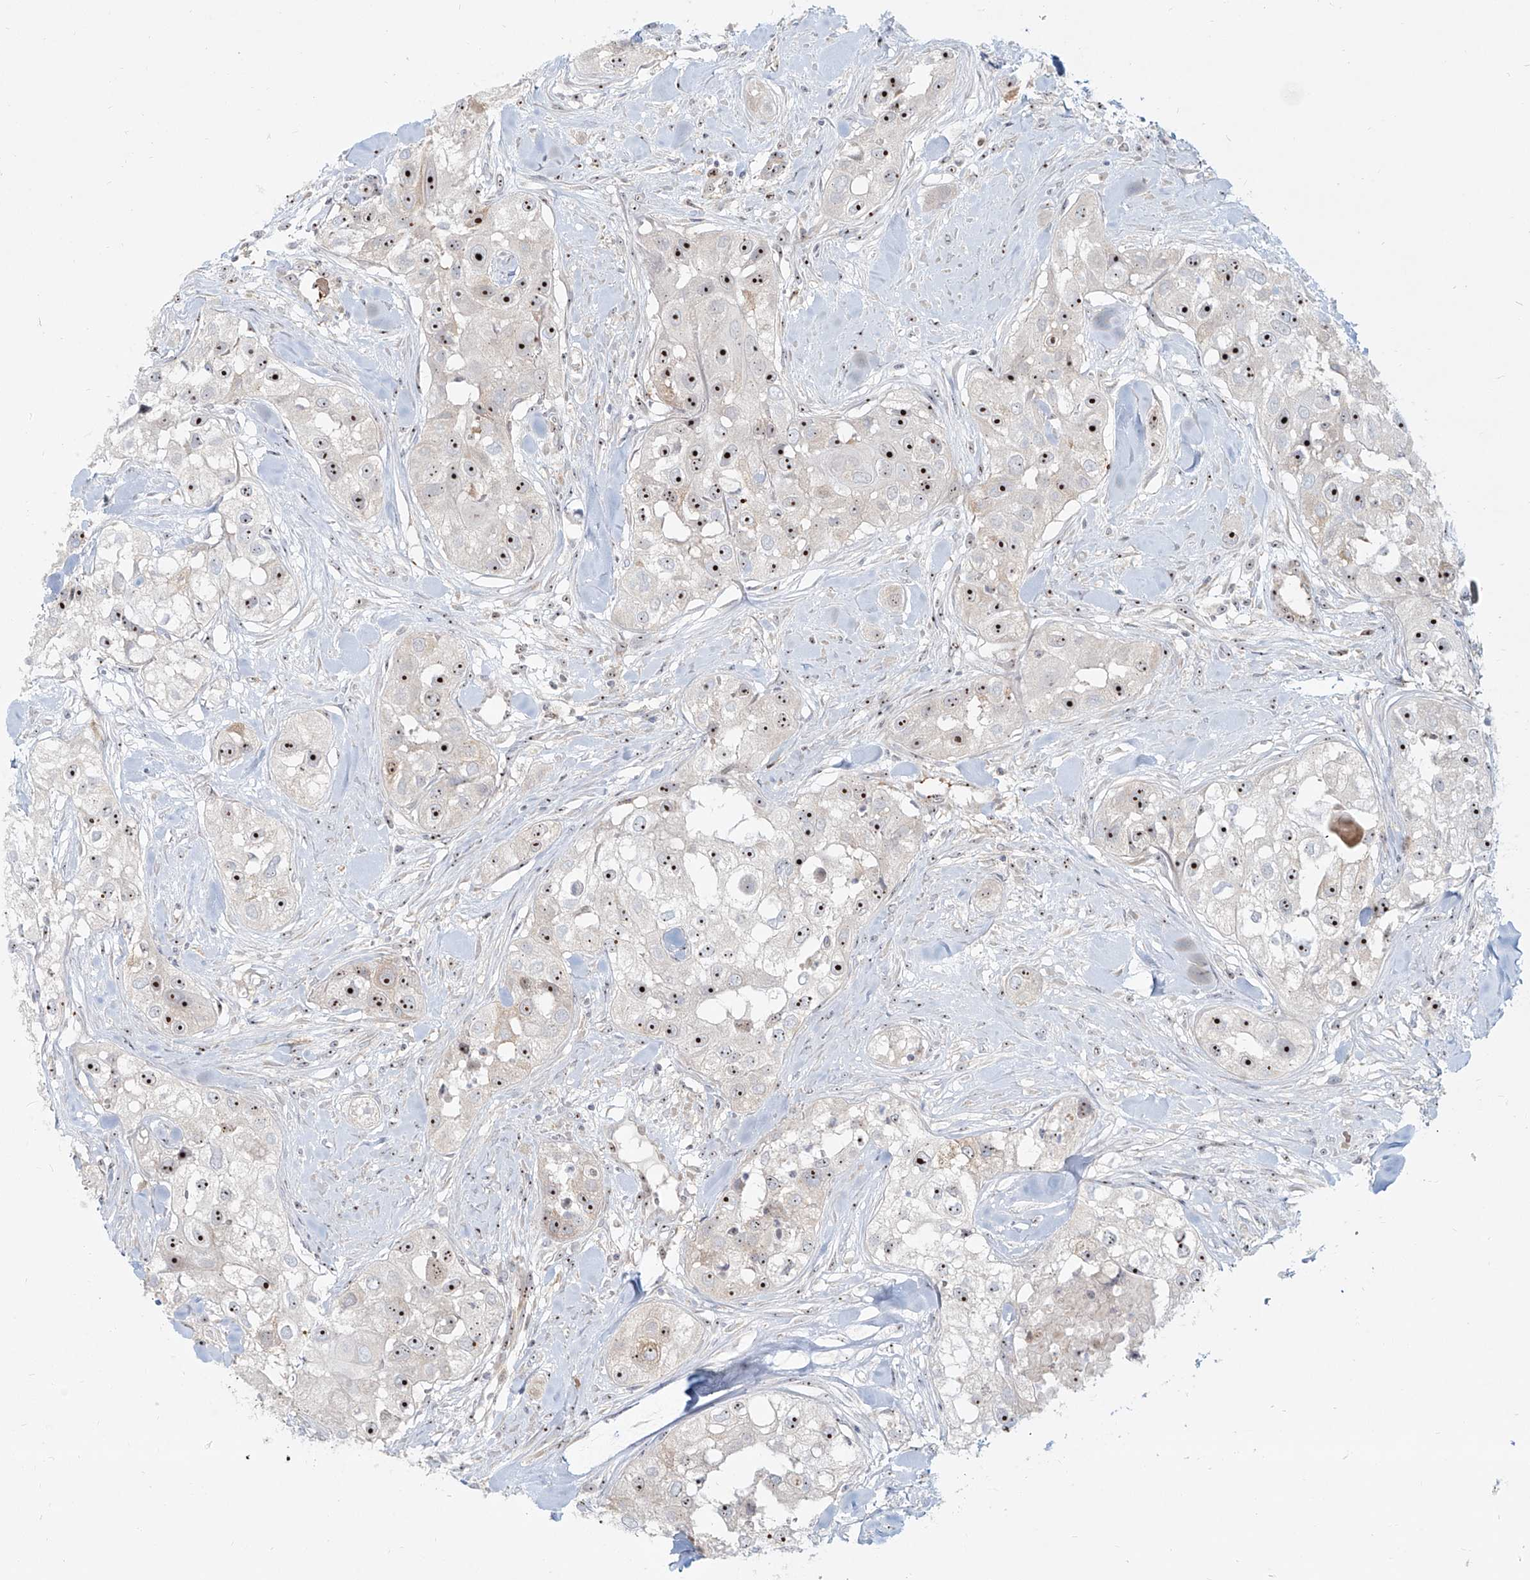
{"staining": {"intensity": "strong", "quantity": ">75%", "location": "nuclear"}, "tissue": "head and neck cancer", "cell_type": "Tumor cells", "image_type": "cancer", "snomed": [{"axis": "morphology", "description": "Normal tissue, NOS"}, {"axis": "morphology", "description": "Squamous cell carcinoma, NOS"}, {"axis": "topography", "description": "Skeletal muscle"}, {"axis": "topography", "description": "Head-Neck"}], "caption": "IHC photomicrograph of neoplastic tissue: squamous cell carcinoma (head and neck) stained using immunohistochemistry demonstrates high levels of strong protein expression localized specifically in the nuclear of tumor cells, appearing as a nuclear brown color.", "gene": "BYSL", "patient": {"sex": "male", "age": 51}}